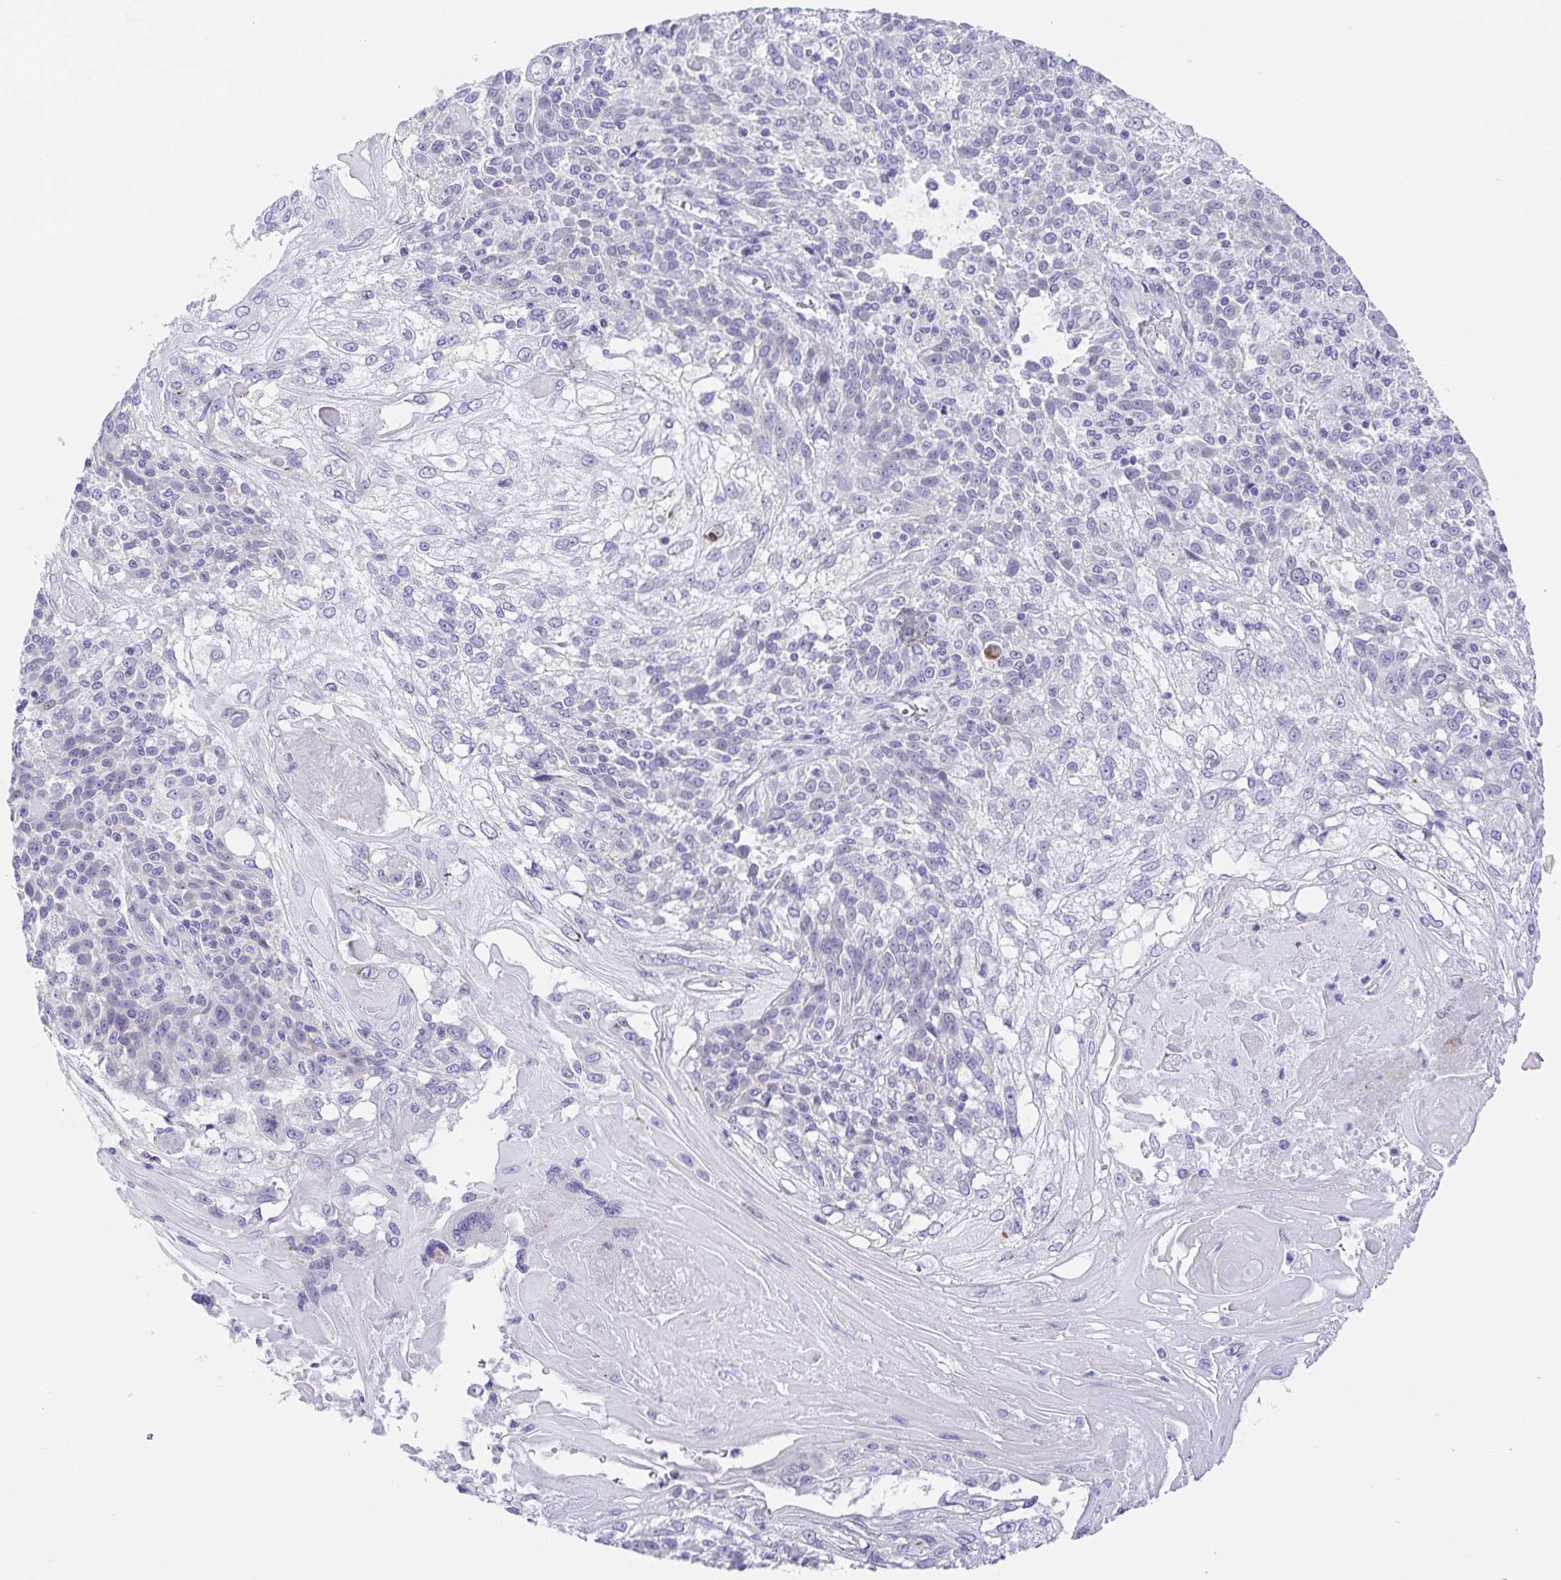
{"staining": {"intensity": "negative", "quantity": "none", "location": "none"}, "tissue": "skin cancer", "cell_type": "Tumor cells", "image_type": "cancer", "snomed": [{"axis": "morphology", "description": "Normal tissue, NOS"}, {"axis": "morphology", "description": "Squamous cell carcinoma, NOS"}, {"axis": "topography", "description": "Skin"}], "caption": "Immunohistochemistry histopathology image of neoplastic tissue: human squamous cell carcinoma (skin) stained with DAB (3,3'-diaminobenzidine) displays no significant protein staining in tumor cells.", "gene": "LUZP4", "patient": {"sex": "female", "age": 83}}